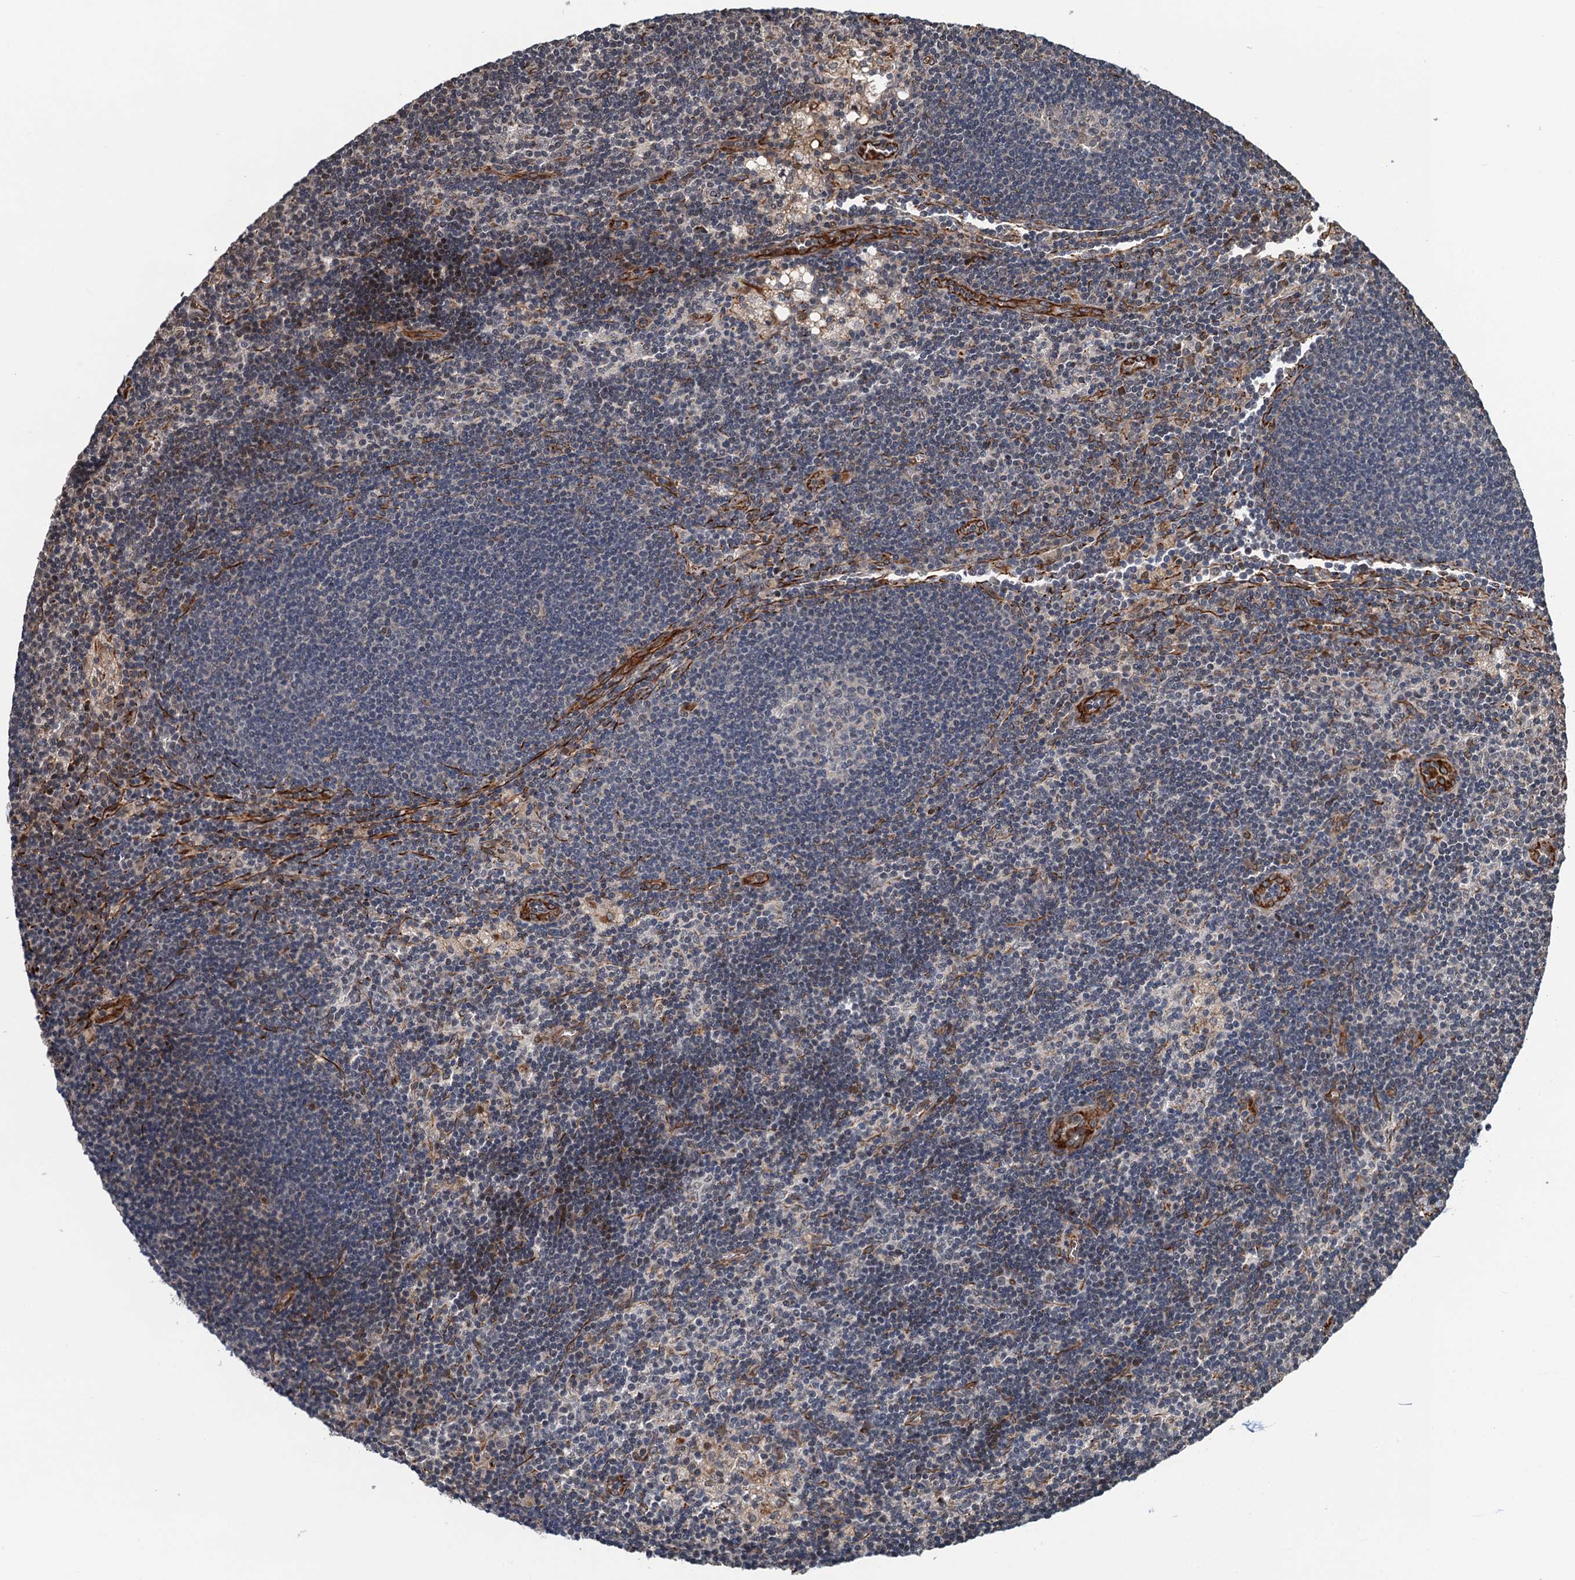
{"staining": {"intensity": "negative", "quantity": "none", "location": "none"}, "tissue": "lymph node", "cell_type": "Germinal center cells", "image_type": "normal", "snomed": [{"axis": "morphology", "description": "Normal tissue, NOS"}, {"axis": "topography", "description": "Lymph node"}], "caption": "A micrograph of human lymph node is negative for staining in germinal center cells. (DAB immunohistochemistry with hematoxylin counter stain).", "gene": "WHAMM", "patient": {"sex": "male", "age": 24}}